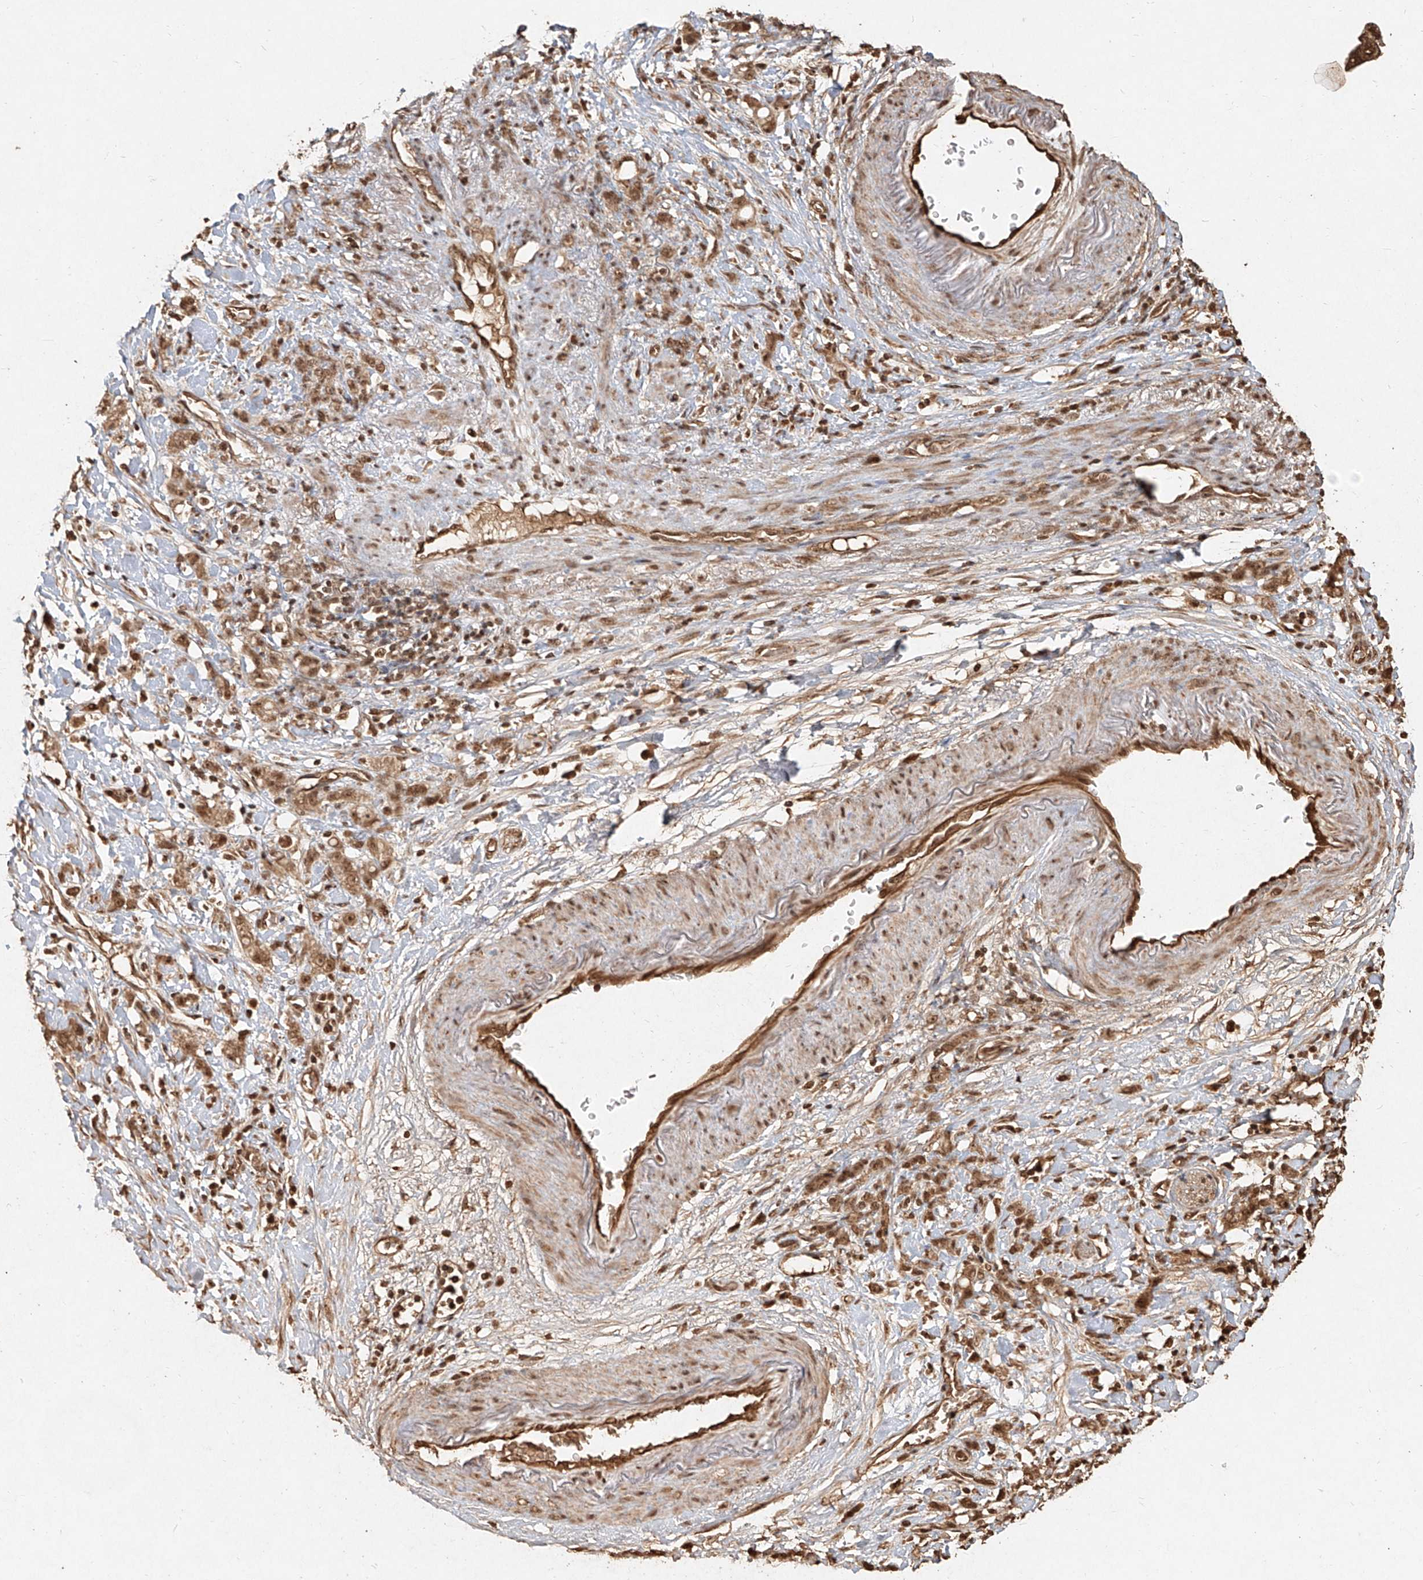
{"staining": {"intensity": "moderate", "quantity": ">75%", "location": "cytoplasmic/membranous,nuclear"}, "tissue": "stomach cancer", "cell_type": "Tumor cells", "image_type": "cancer", "snomed": [{"axis": "morphology", "description": "Adenocarcinoma, NOS"}, {"axis": "topography", "description": "Stomach, lower"}], "caption": "This is a photomicrograph of immunohistochemistry (IHC) staining of stomach adenocarcinoma, which shows moderate staining in the cytoplasmic/membranous and nuclear of tumor cells.", "gene": "UBE2K", "patient": {"sex": "male", "age": 88}}